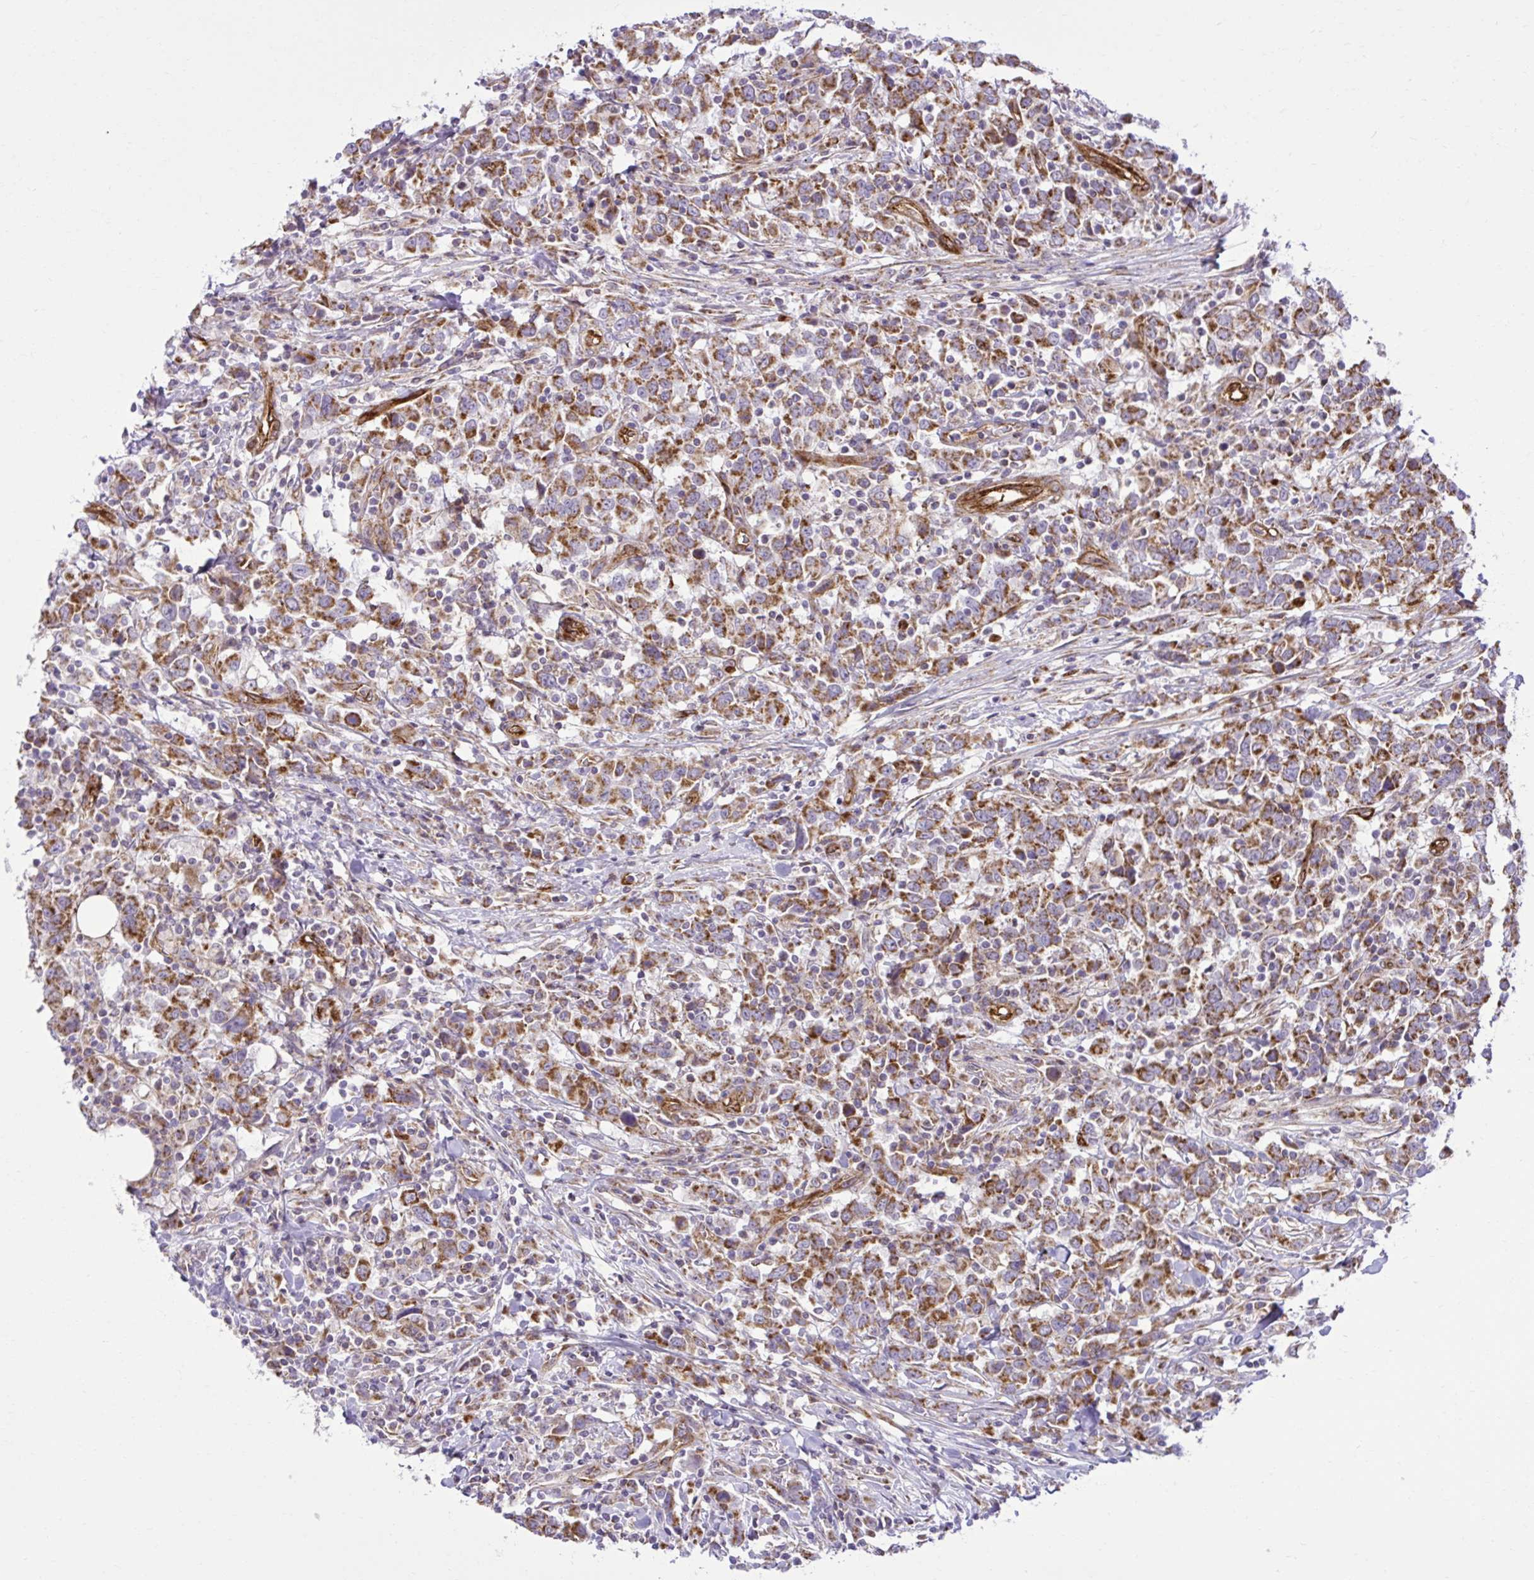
{"staining": {"intensity": "moderate", "quantity": ">75%", "location": "cytoplasmic/membranous"}, "tissue": "urothelial cancer", "cell_type": "Tumor cells", "image_type": "cancer", "snomed": [{"axis": "morphology", "description": "Urothelial carcinoma, High grade"}, {"axis": "topography", "description": "Urinary bladder"}], "caption": "Protein staining exhibits moderate cytoplasmic/membranous positivity in approximately >75% of tumor cells in urothelial carcinoma (high-grade).", "gene": "LIMS1", "patient": {"sex": "male", "age": 61}}